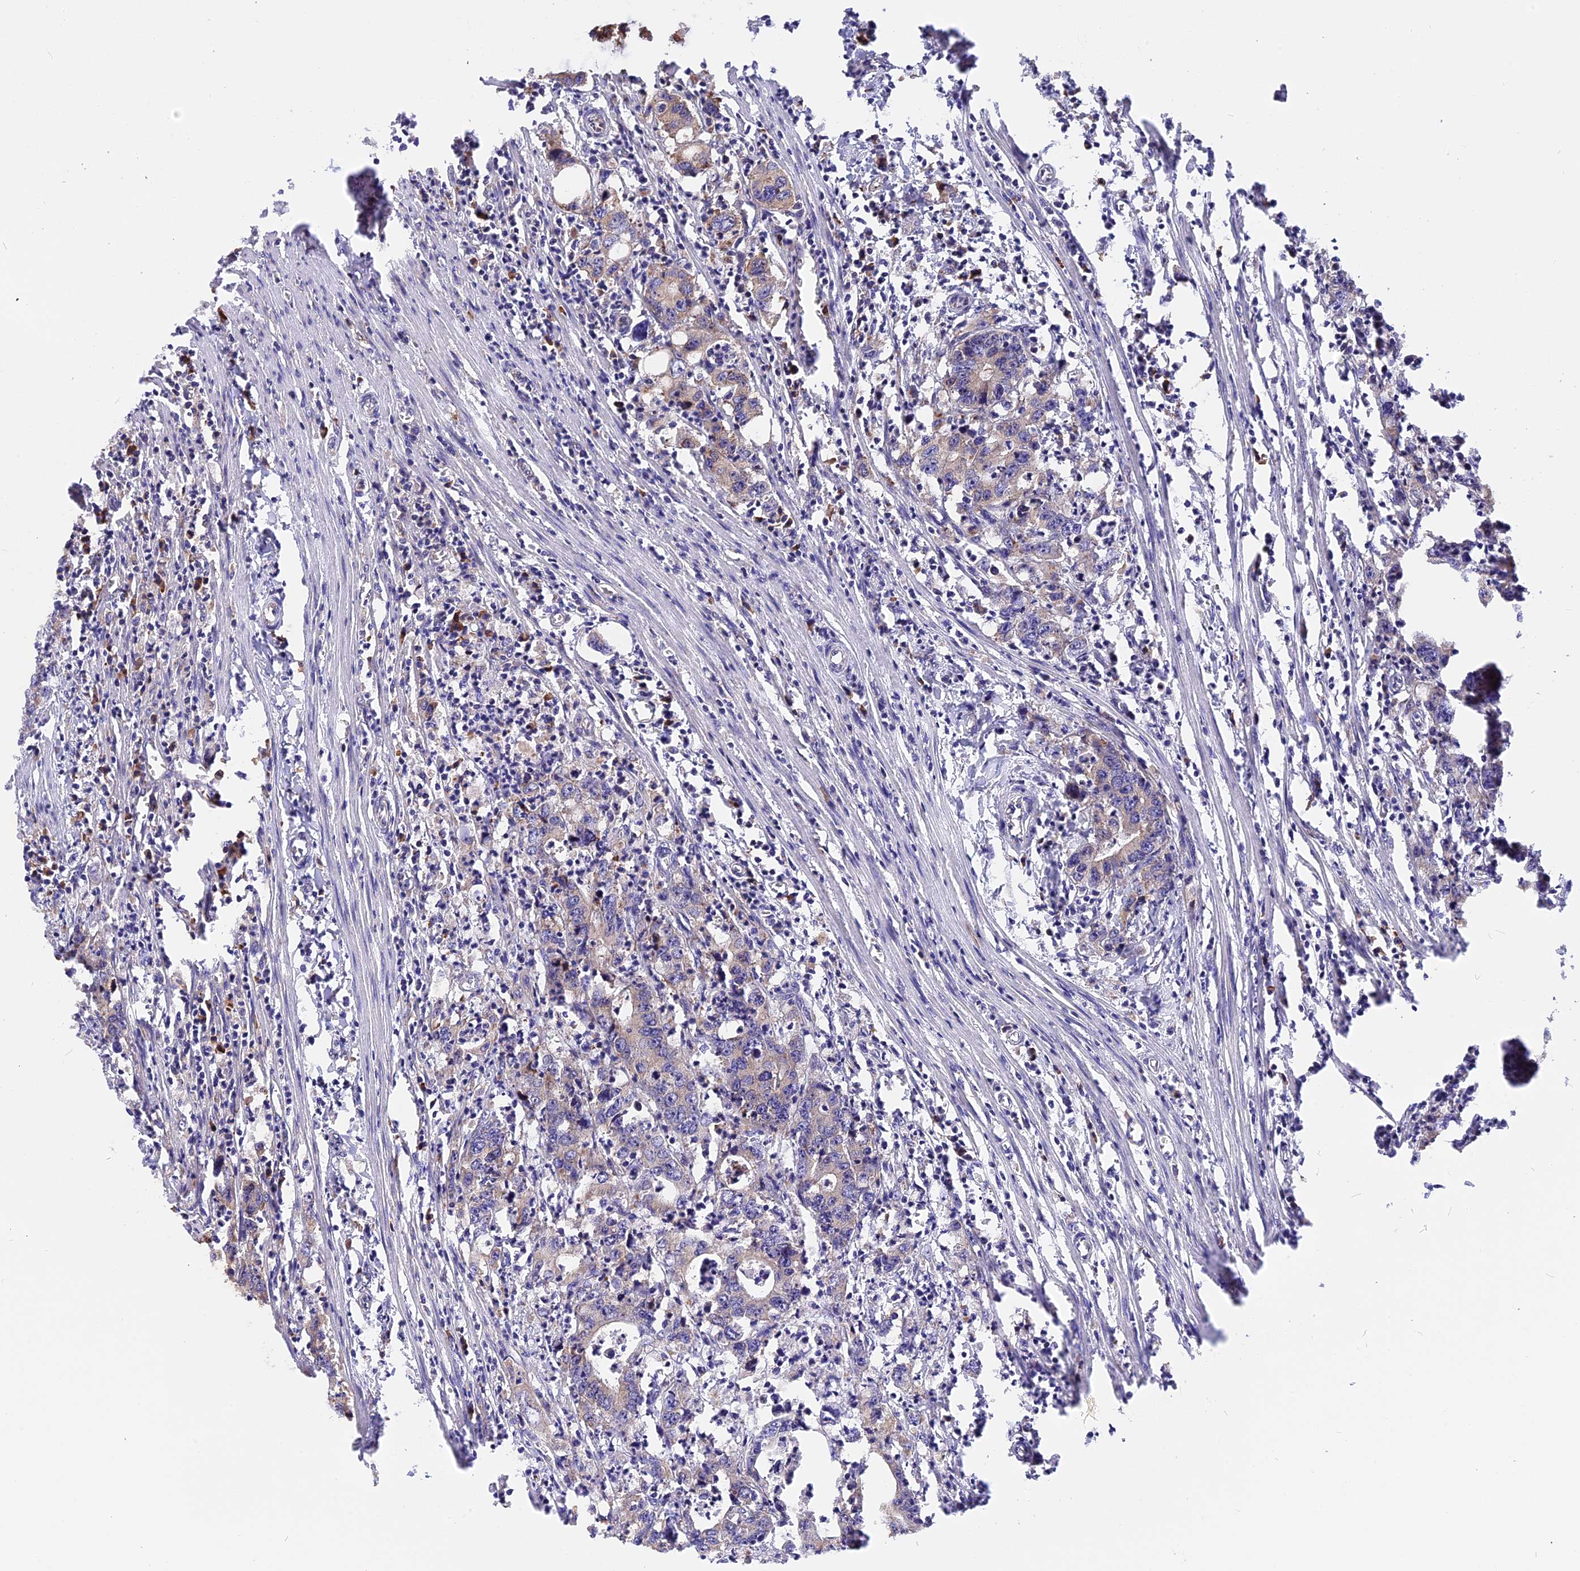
{"staining": {"intensity": "weak", "quantity": "<25%", "location": "cytoplasmic/membranous"}, "tissue": "colorectal cancer", "cell_type": "Tumor cells", "image_type": "cancer", "snomed": [{"axis": "morphology", "description": "Adenocarcinoma, NOS"}, {"axis": "topography", "description": "Colon"}], "caption": "A histopathology image of human adenocarcinoma (colorectal) is negative for staining in tumor cells. (IHC, brightfield microscopy, high magnification).", "gene": "GNPTAB", "patient": {"sex": "female", "age": 75}}